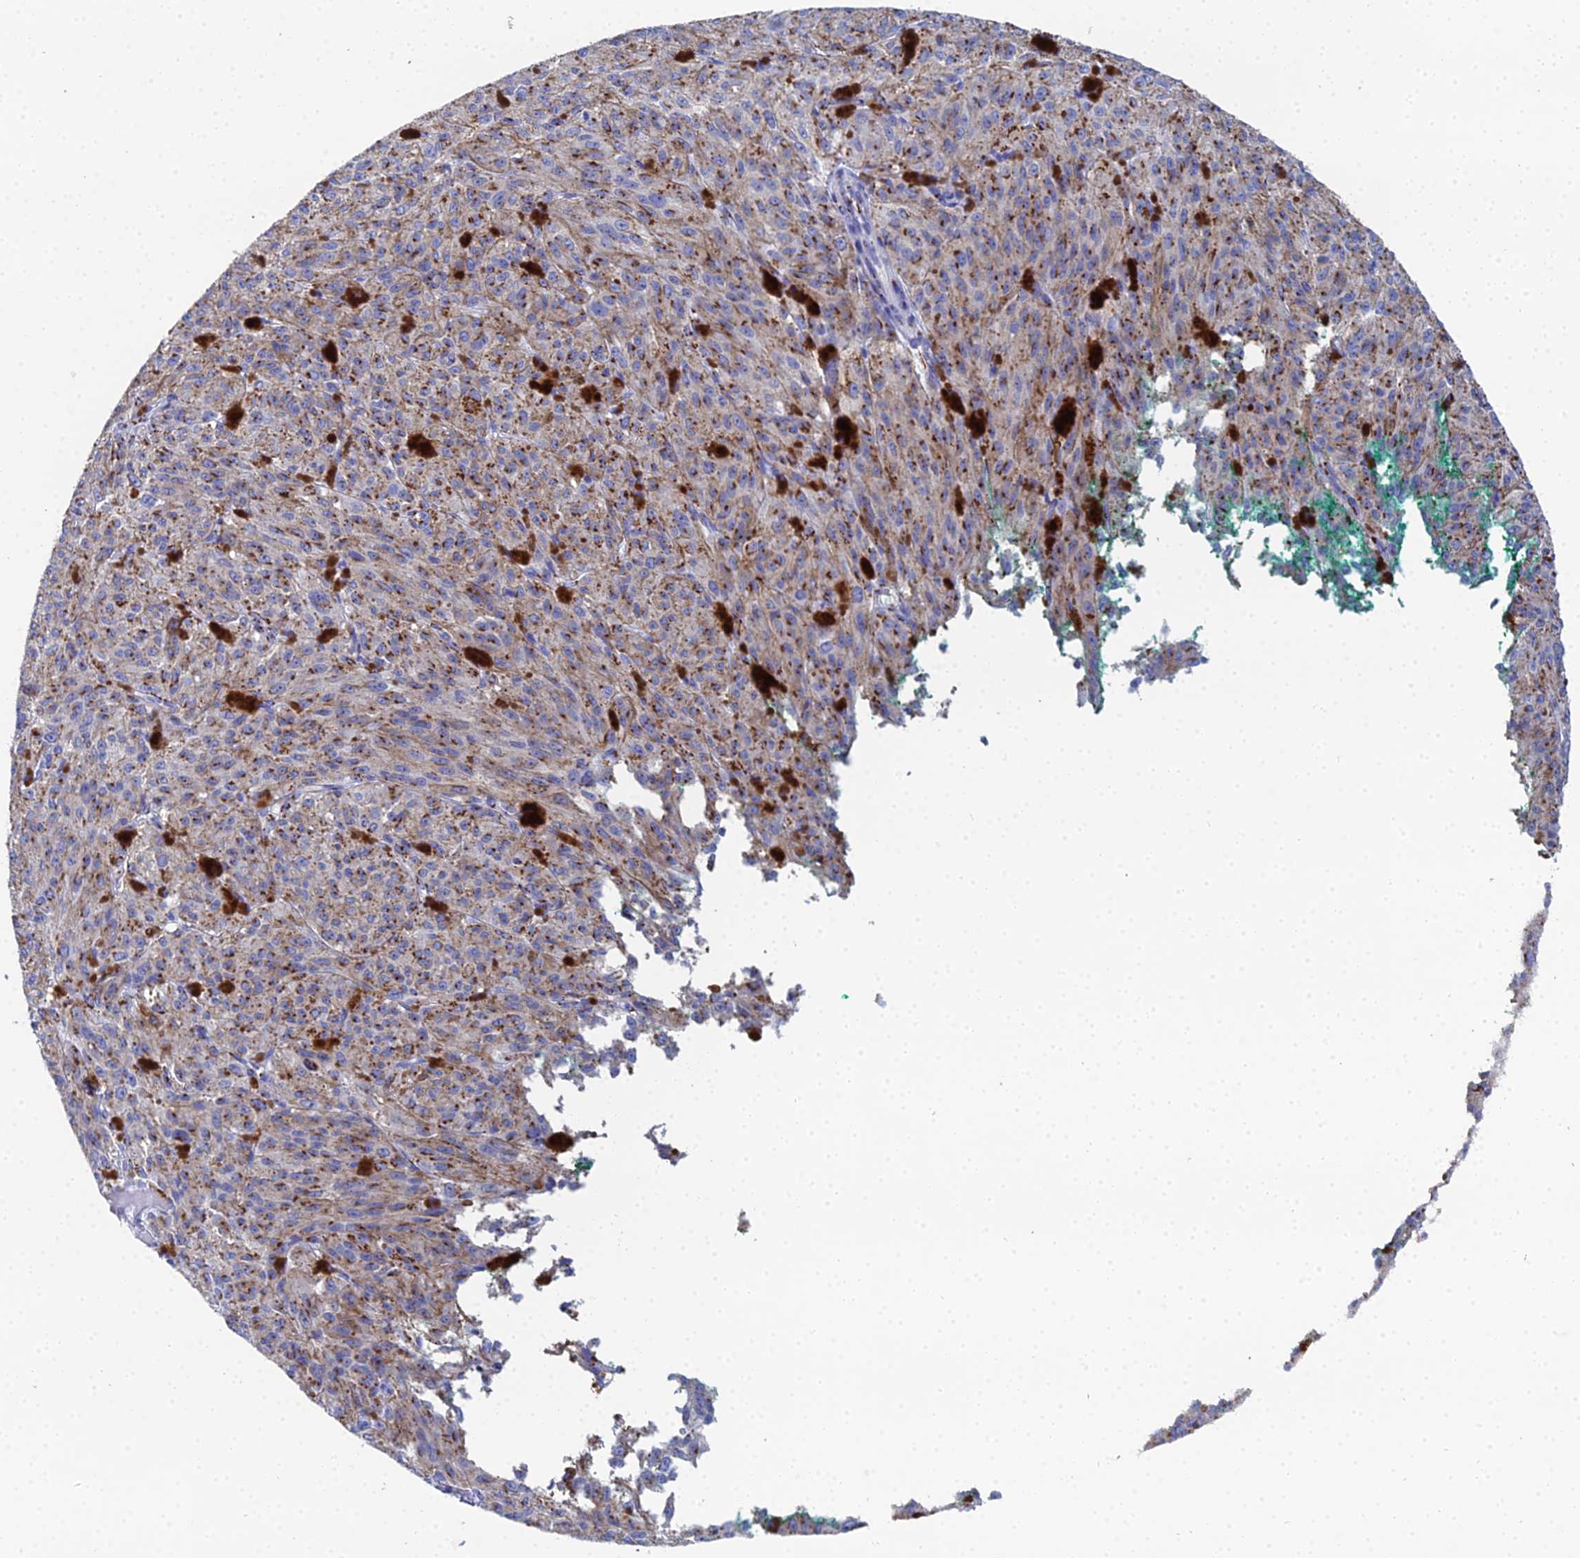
{"staining": {"intensity": "moderate", "quantity": ">75%", "location": "cytoplasmic/membranous"}, "tissue": "melanoma", "cell_type": "Tumor cells", "image_type": "cancer", "snomed": [{"axis": "morphology", "description": "Malignant melanoma, NOS"}, {"axis": "topography", "description": "Skin"}], "caption": "Protein staining by IHC displays moderate cytoplasmic/membranous staining in about >75% of tumor cells in melanoma.", "gene": "ENSG00000268674", "patient": {"sex": "female", "age": 52}}